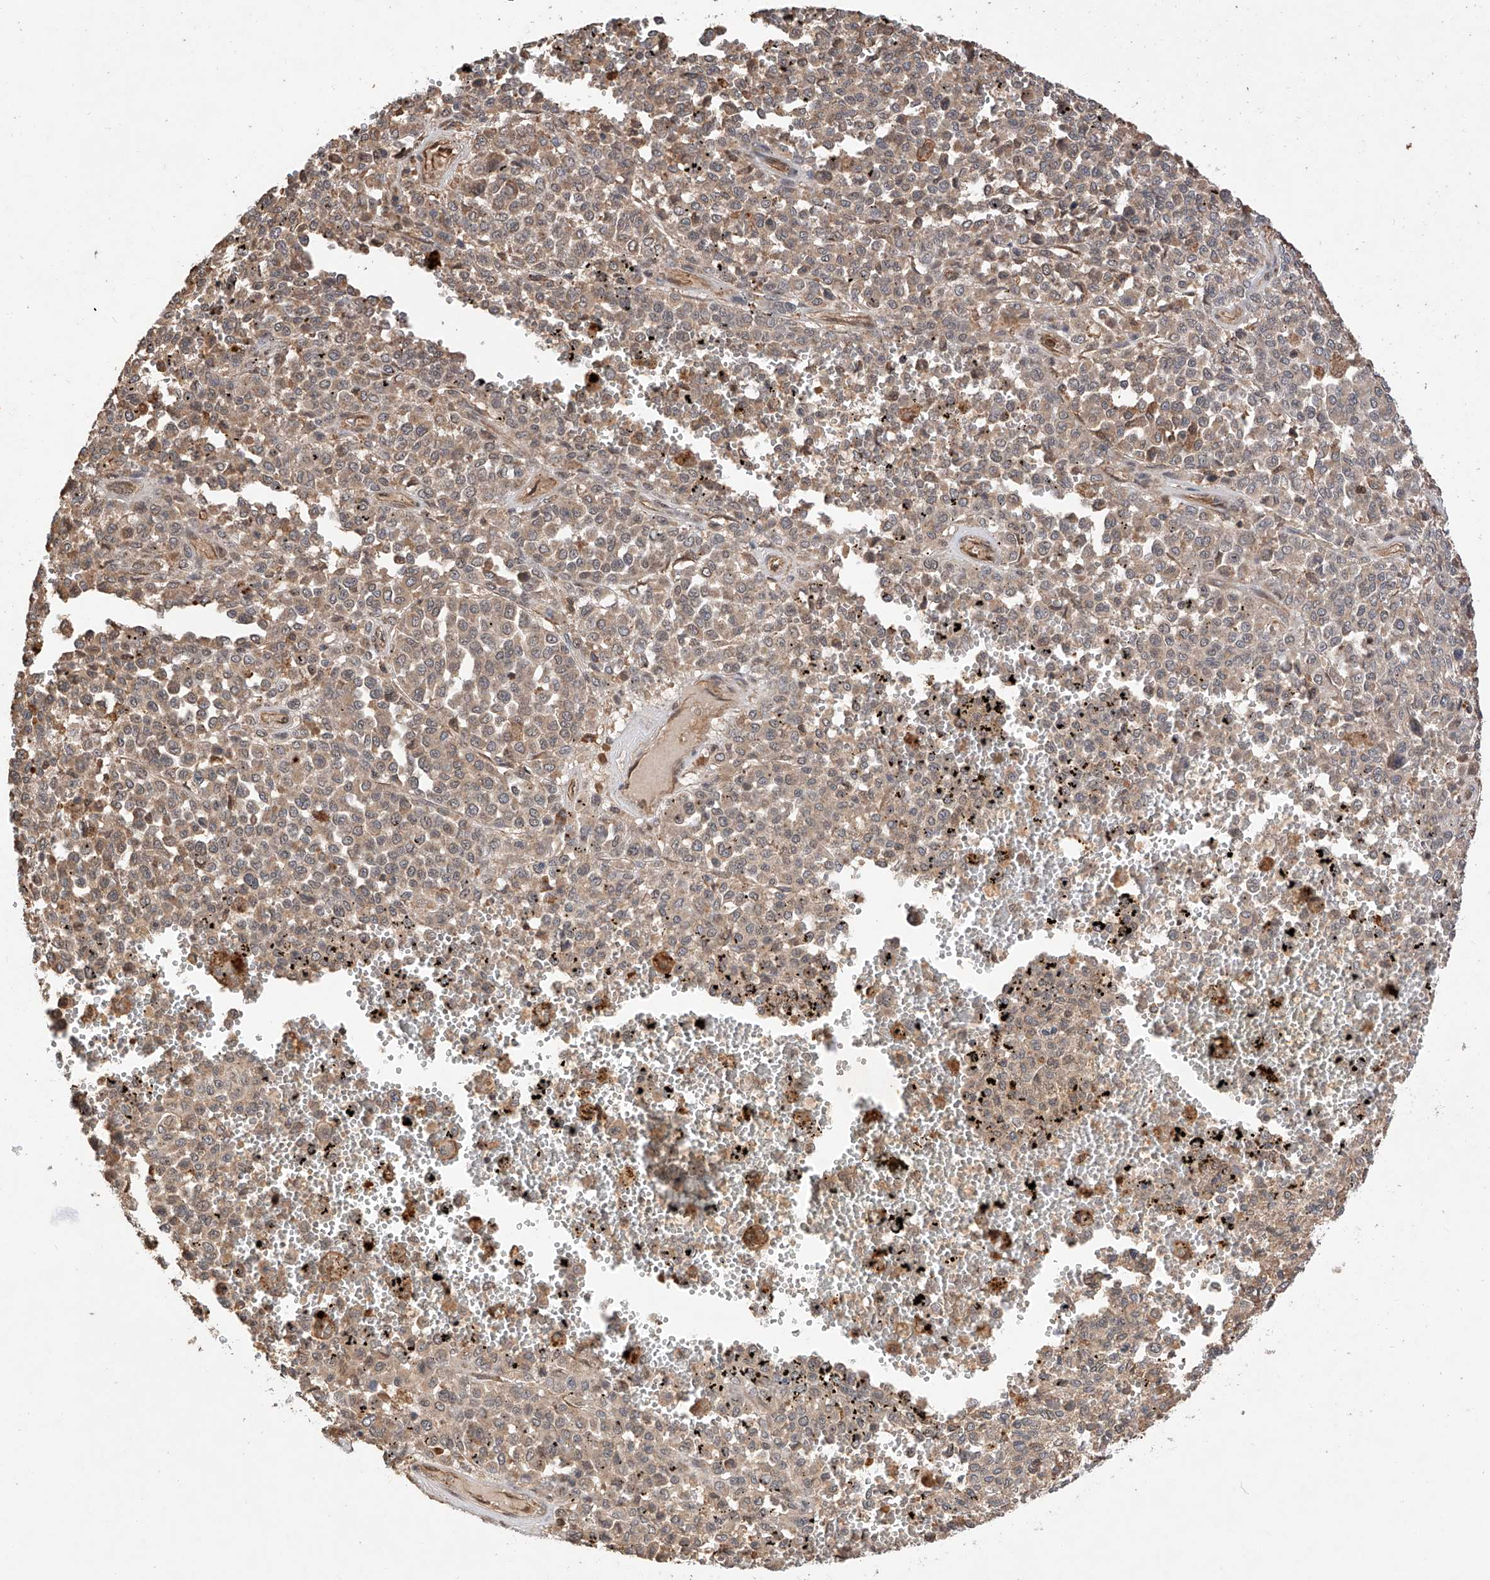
{"staining": {"intensity": "weak", "quantity": ">75%", "location": "cytoplasmic/membranous"}, "tissue": "melanoma", "cell_type": "Tumor cells", "image_type": "cancer", "snomed": [{"axis": "morphology", "description": "Malignant melanoma, Metastatic site"}, {"axis": "topography", "description": "Pancreas"}], "caption": "The photomicrograph reveals a brown stain indicating the presence of a protein in the cytoplasmic/membranous of tumor cells in melanoma.", "gene": "RILPL2", "patient": {"sex": "female", "age": 30}}